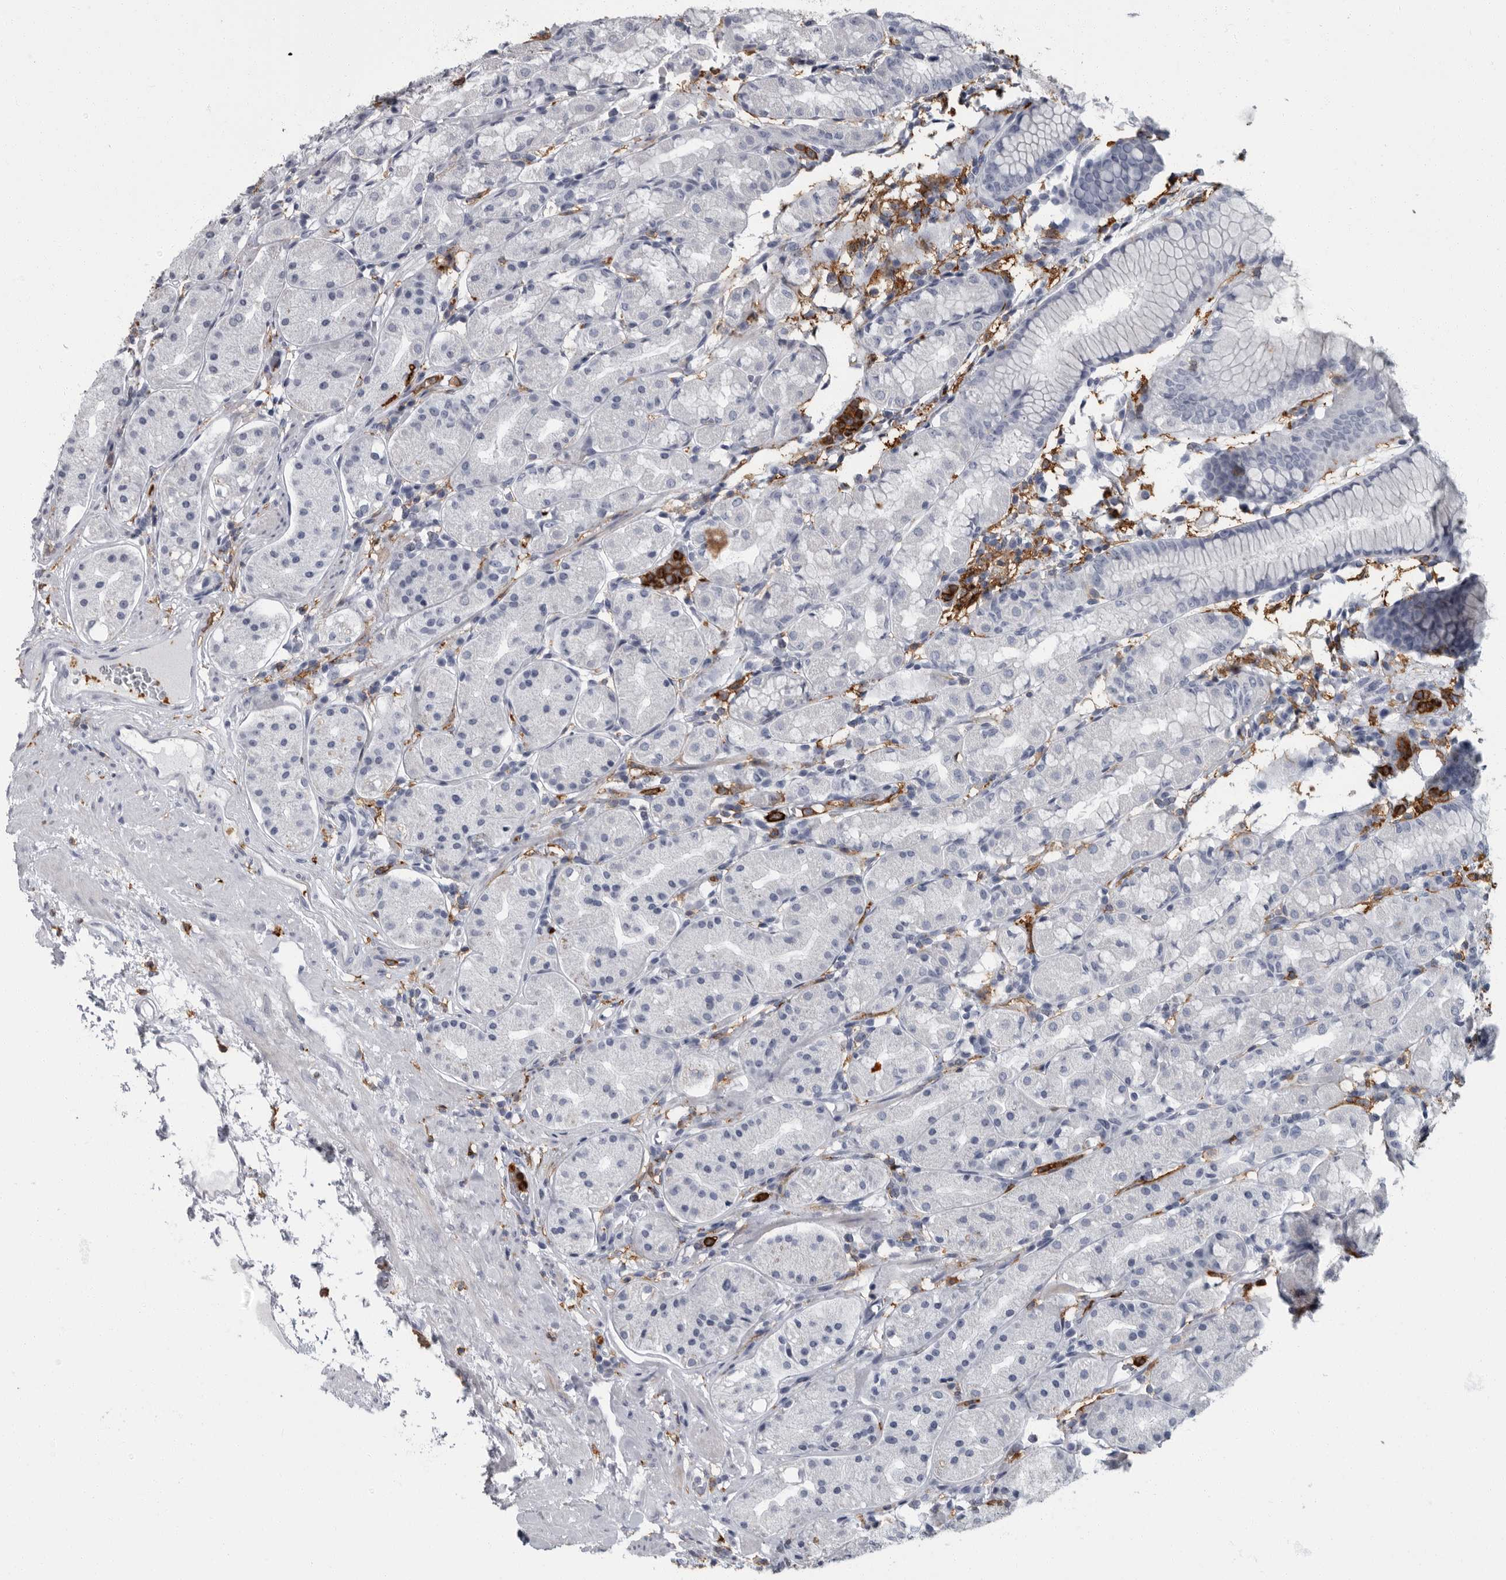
{"staining": {"intensity": "negative", "quantity": "none", "location": "none"}, "tissue": "stomach", "cell_type": "Glandular cells", "image_type": "normal", "snomed": [{"axis": "morphology", "description": "Normal tissue, NOS"}, {"axis": "topography", "description": "Stomach, lower"}], "caption": "A photomicrograph of stomach stained for a protein shows no brown staining in glandular cells. The staining is performed using DAB brown chromogen with nuclei counter-stained in using hematoxylin.", "gene": "FCER1G", "patient": {"sex": "female", "age": 56}}